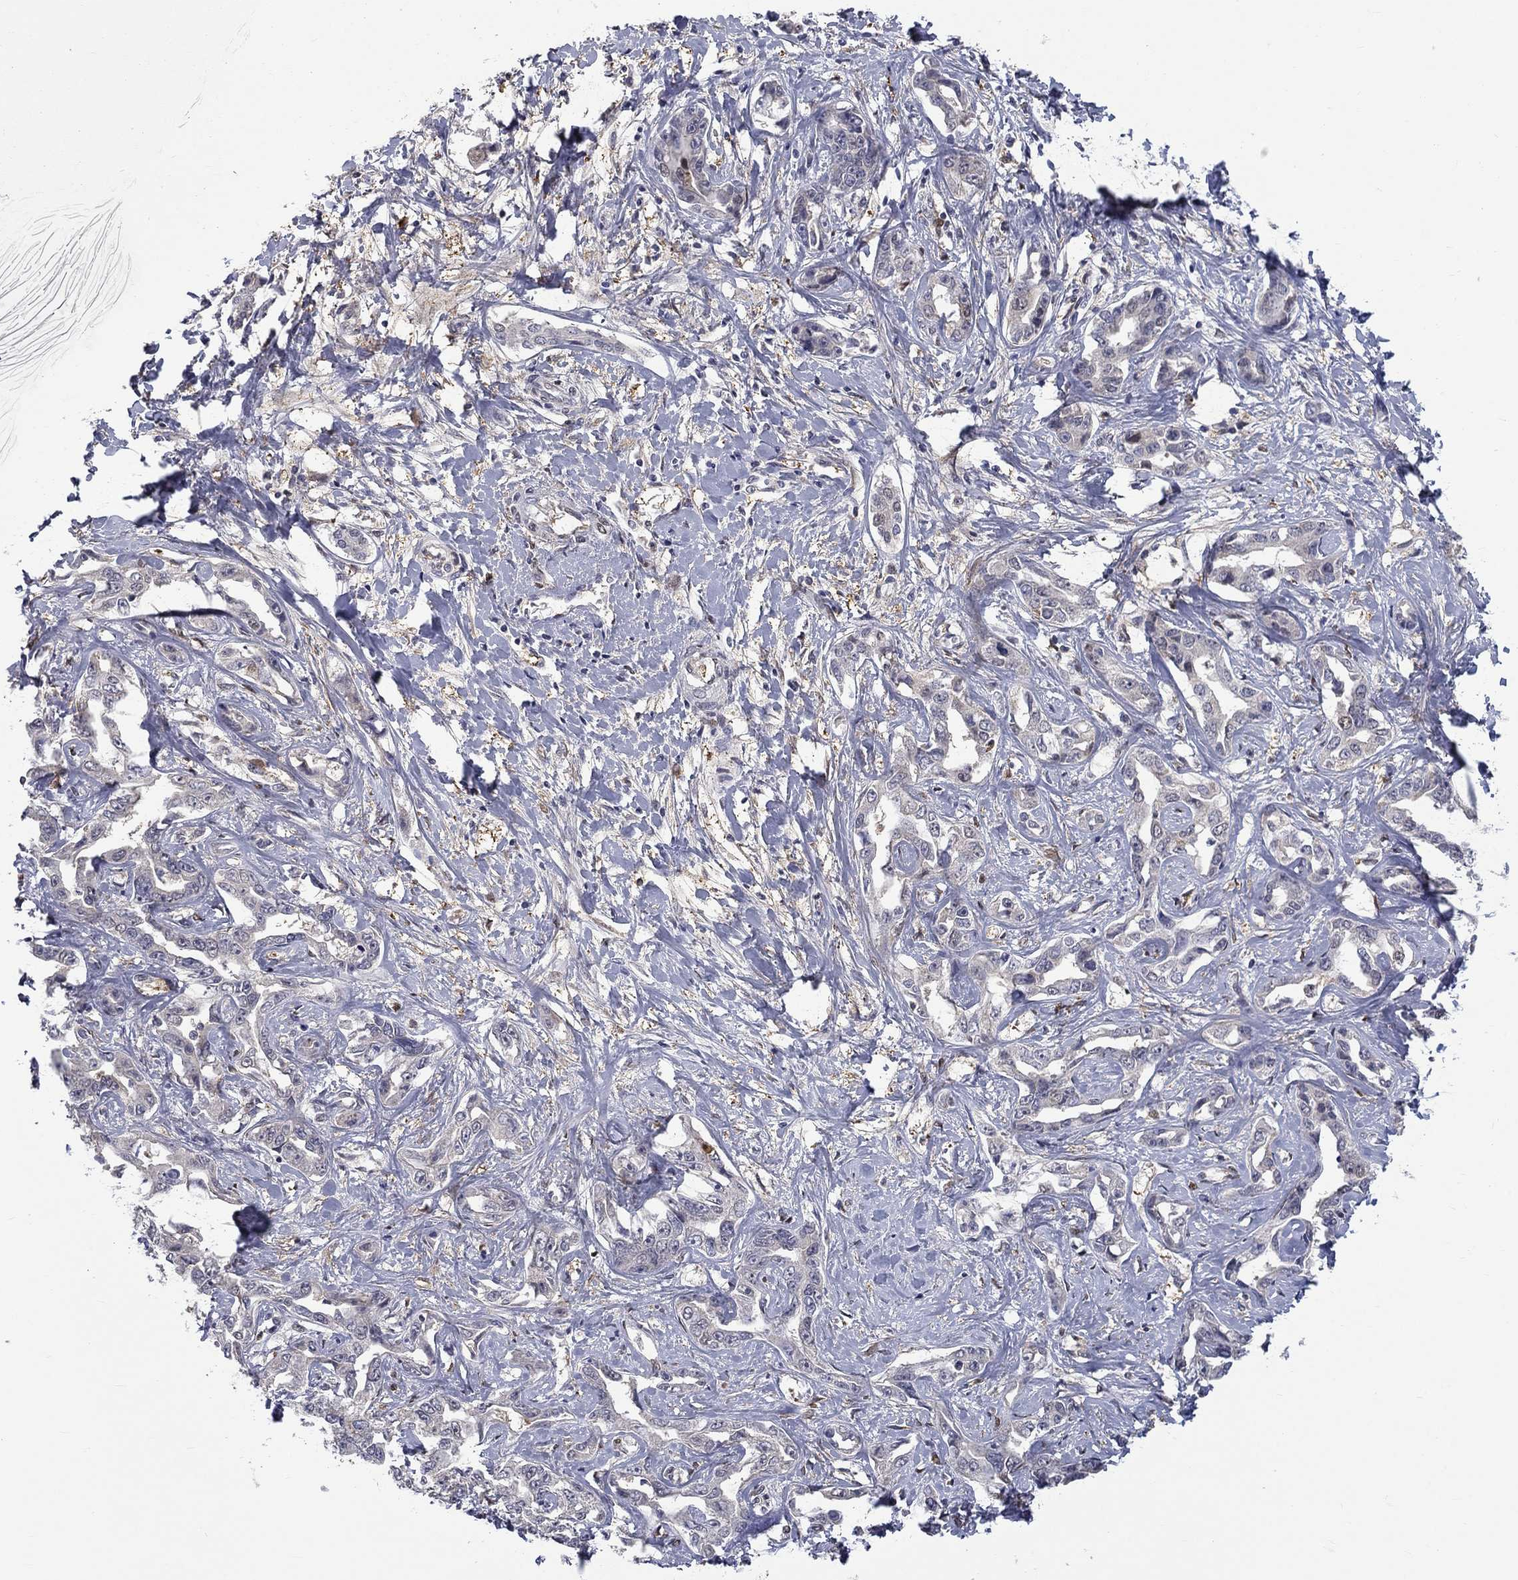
{"staining": {"intensity": "weak", "quantity": "<25%", "location": "cytoplasmic/membranous"}, "tissue": "liver cancer", "cell_type": "Tumor cells", "image_type": "cancer", "snomed": [{"axis": "morphology", "description": "Cholangiocarcinoma"}, {"axis": "topography", "description": "Liver"}], "caption": "This is an IHC photomicrograph of human liver cancer (cholangiocarcinoma). There is no expression in tumor cells.", "gene": "PCBP3", "patient": {"sex": "male", "age": 59}}